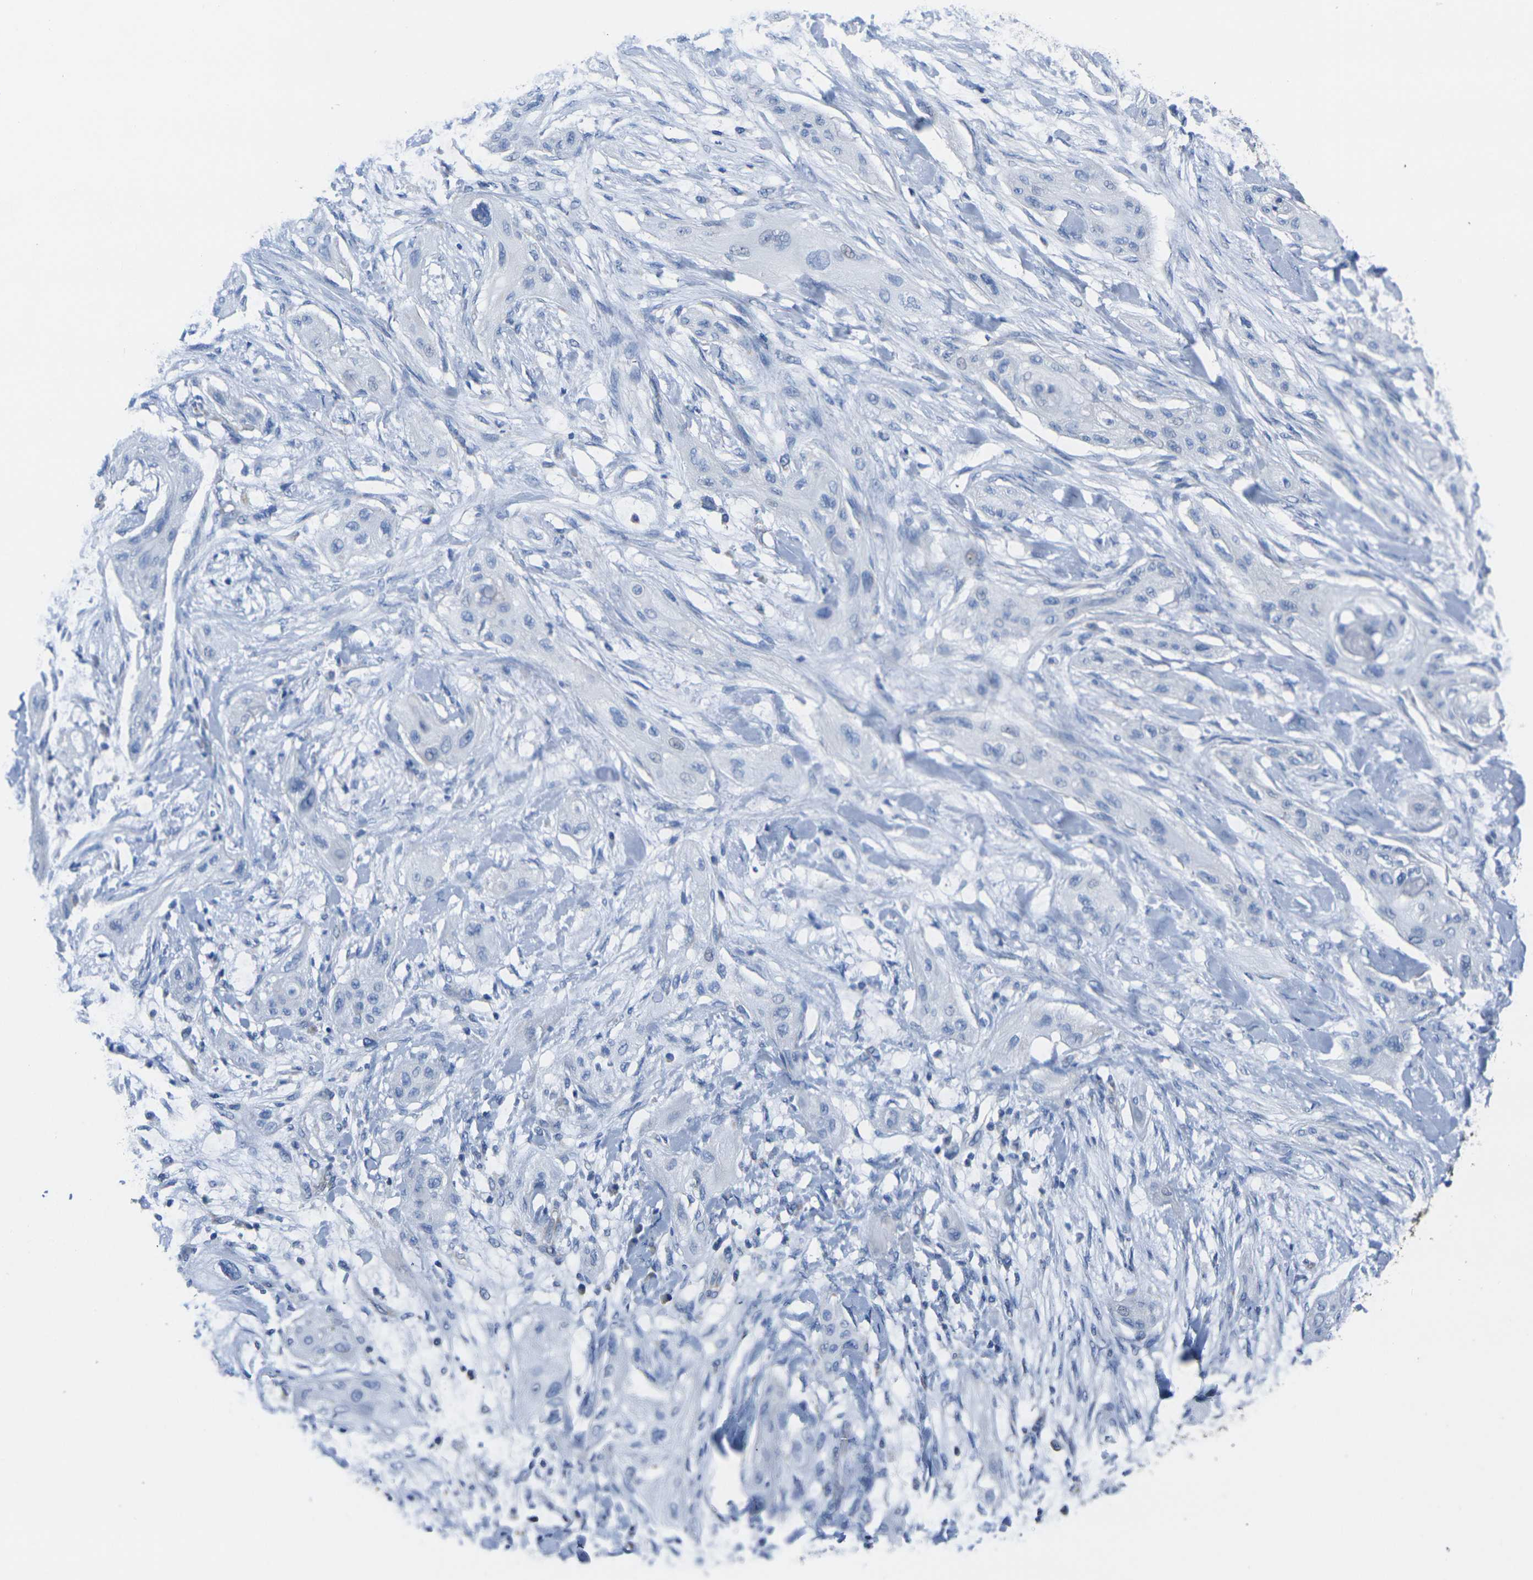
{"staining": {"intensity": "negative", "quantity": "none", "location": "none"}, "tissue": "lung cancer", "cell_type": "Tumor cells", "image_type": "cancer", "snomed": [{"axis": "morphology", "description": "Squamous cell carcinoma, NOS"}, {"axis": "topography", "description": "Lung"}], "caption": "High magnification brightfield microscopy of squamous cell carcinoma (lung) stained with DAB (3,3'-diaminobenzidine) (brown) and counterstained with hematoxylin (blue): tumor cells show no significant staining.", "gene": "TMEM204", "patient": {"sex": "female", "age": 47}}